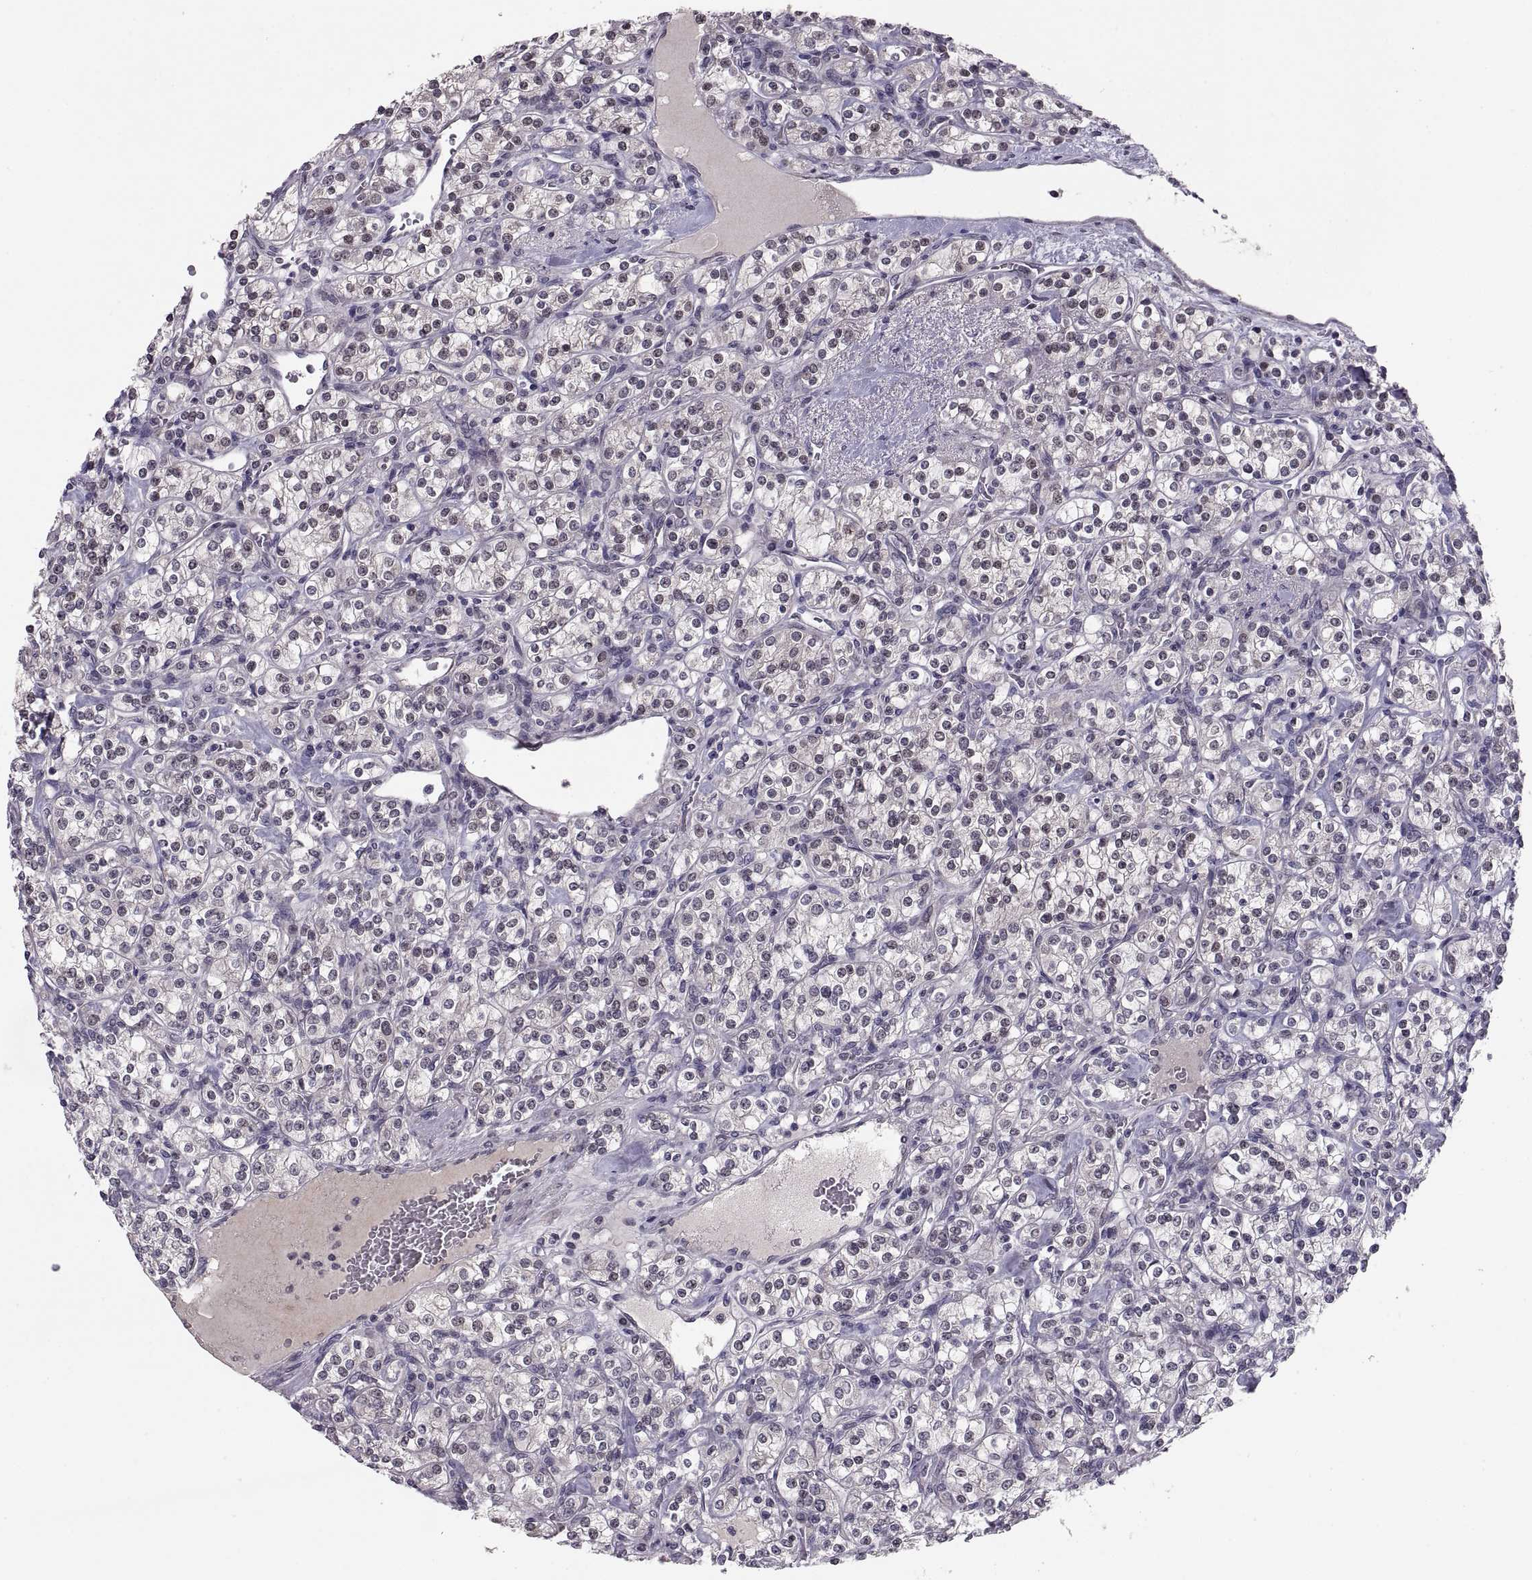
{"staining": {"intensity": "moderate", "quantity": "<25%", "location": "cytoplasmic/membranous"}, "tissue": "renal cancer", "cell_type": "Tumor cells", "image_type": "cancer", "snomed": [{"axis": "morphology", "description": "Adenocarcinoma, NOS"}, {"axis": "topography", "description": "Kidney"}], "caption": "Immunohistochemistry (IHC) photomicrograph of renal cancer stained for a protein (brown), which demonstrates low levels of moderate cytoplasmic/membranous expression in about <25% of tumor cells.", "gene": "PAX2", "patient": {"sex": "male", "age": 77}}